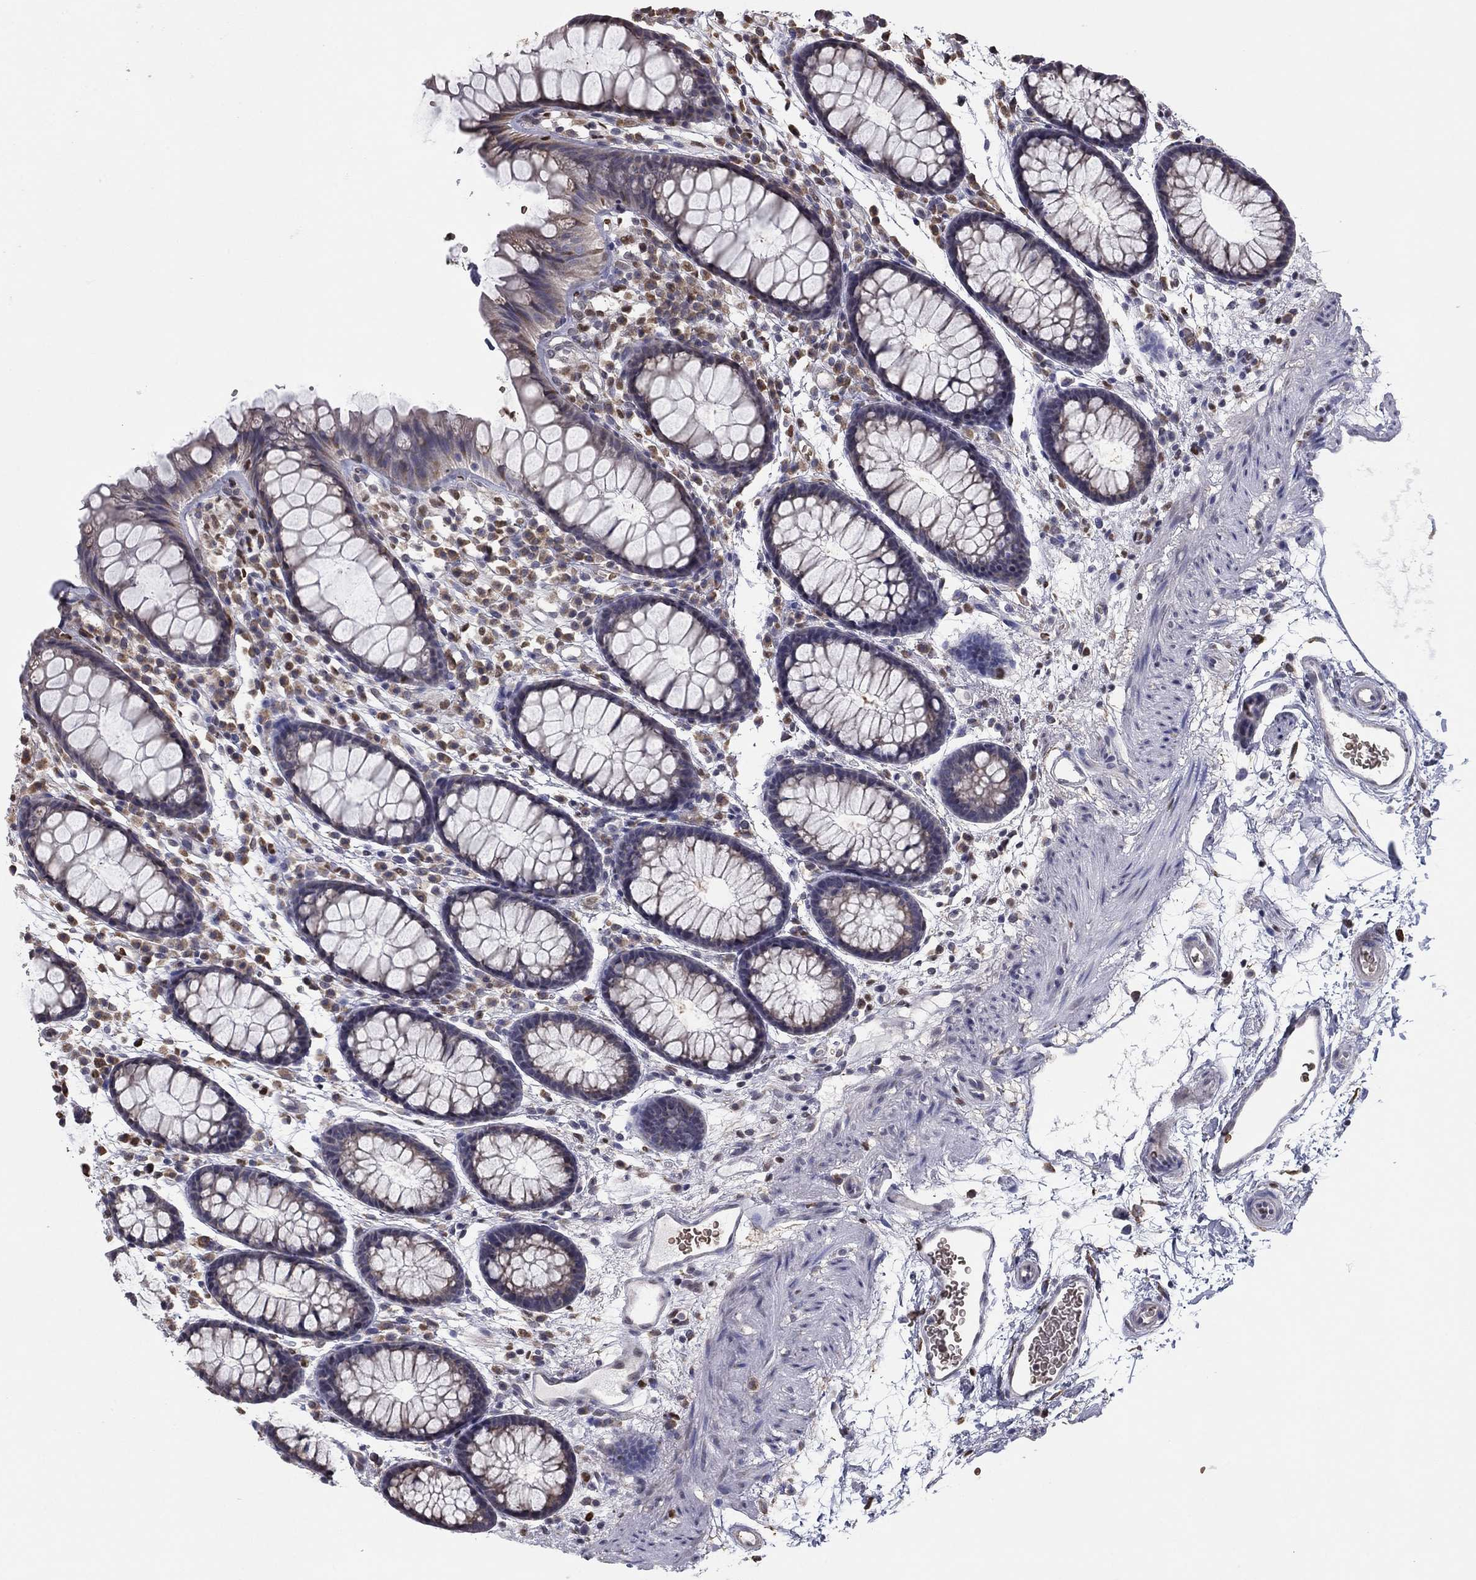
{"staining": {"intensity": "negative", "quantity": "none", "location": "none"}, "tissue": "colon", "cell_type": "Endothelial cells", "image_type": "normal", "snomed": [{"axis": "morphology", "description": "Normal tissue, NOS"}, {"axis": "topography", "description": "Colon"}], "caption": "The photomicrograph exhibits no staining of endothelial cells in normal colon. (DAB (3,3'-diaminobenzidine) immunohistochemistry (IHC), high magnification).", "gene": "HSPB2", "patient": {"sex": "male", "age": 76}}